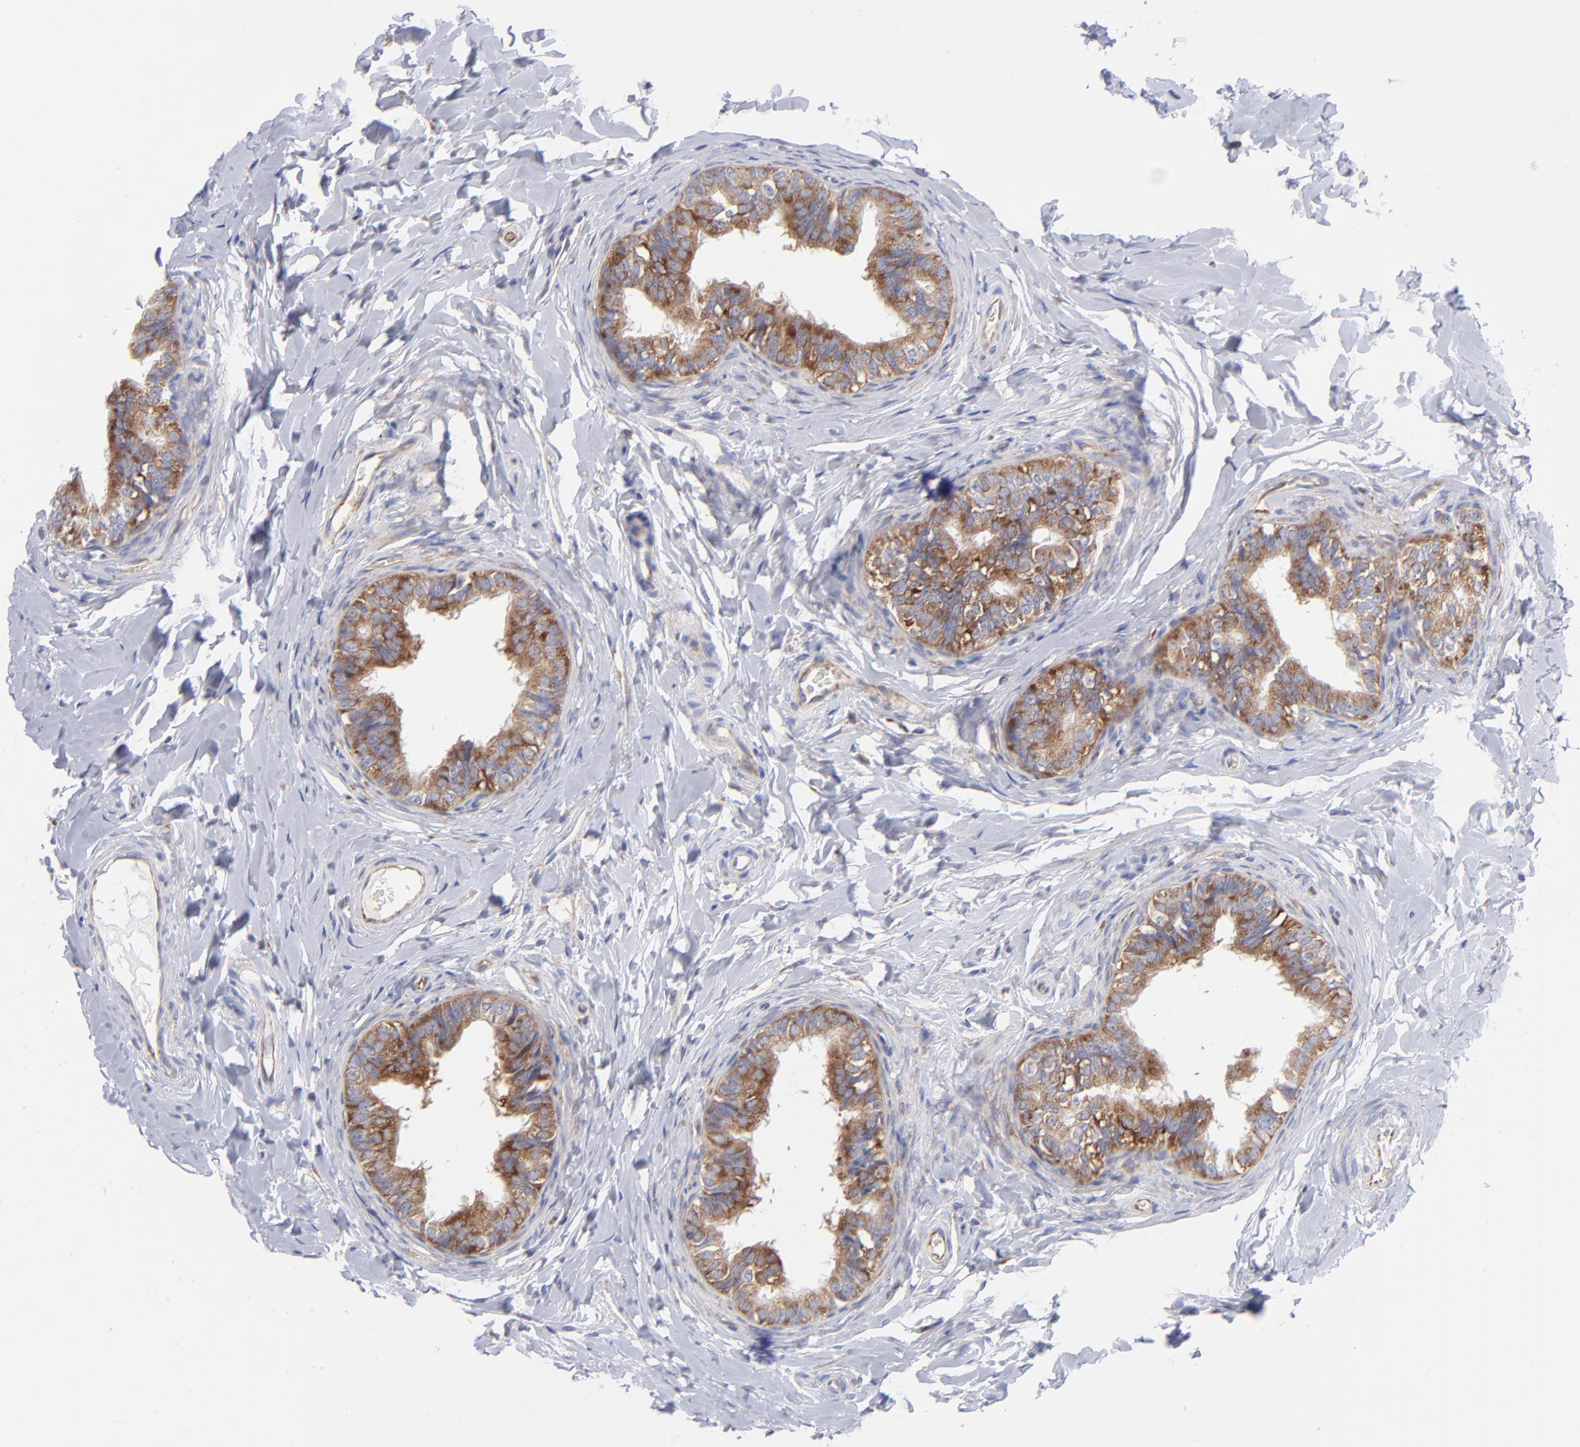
{"staining": {"intensity": "moderate", "quantity": ">75%", "location": "cytoplasmic/membranous"}, "tissue": "epididymis", "cell_type": "Glandular cells", "image_type": "normal", "snomed": [{"axis": "morphology", "description": "Normal tissue, NOS"}, {"axis": "topography", "description": "Epididymis"}], "caption": "High-power microscopy captured an IHC histopathology image of normal epididymis, revealing moderate cytoplasmic/membranous expression in about >75% of glandular cells.", "gene": "EIF2AK2", "patient": {"sex": "male", "age": 26}}